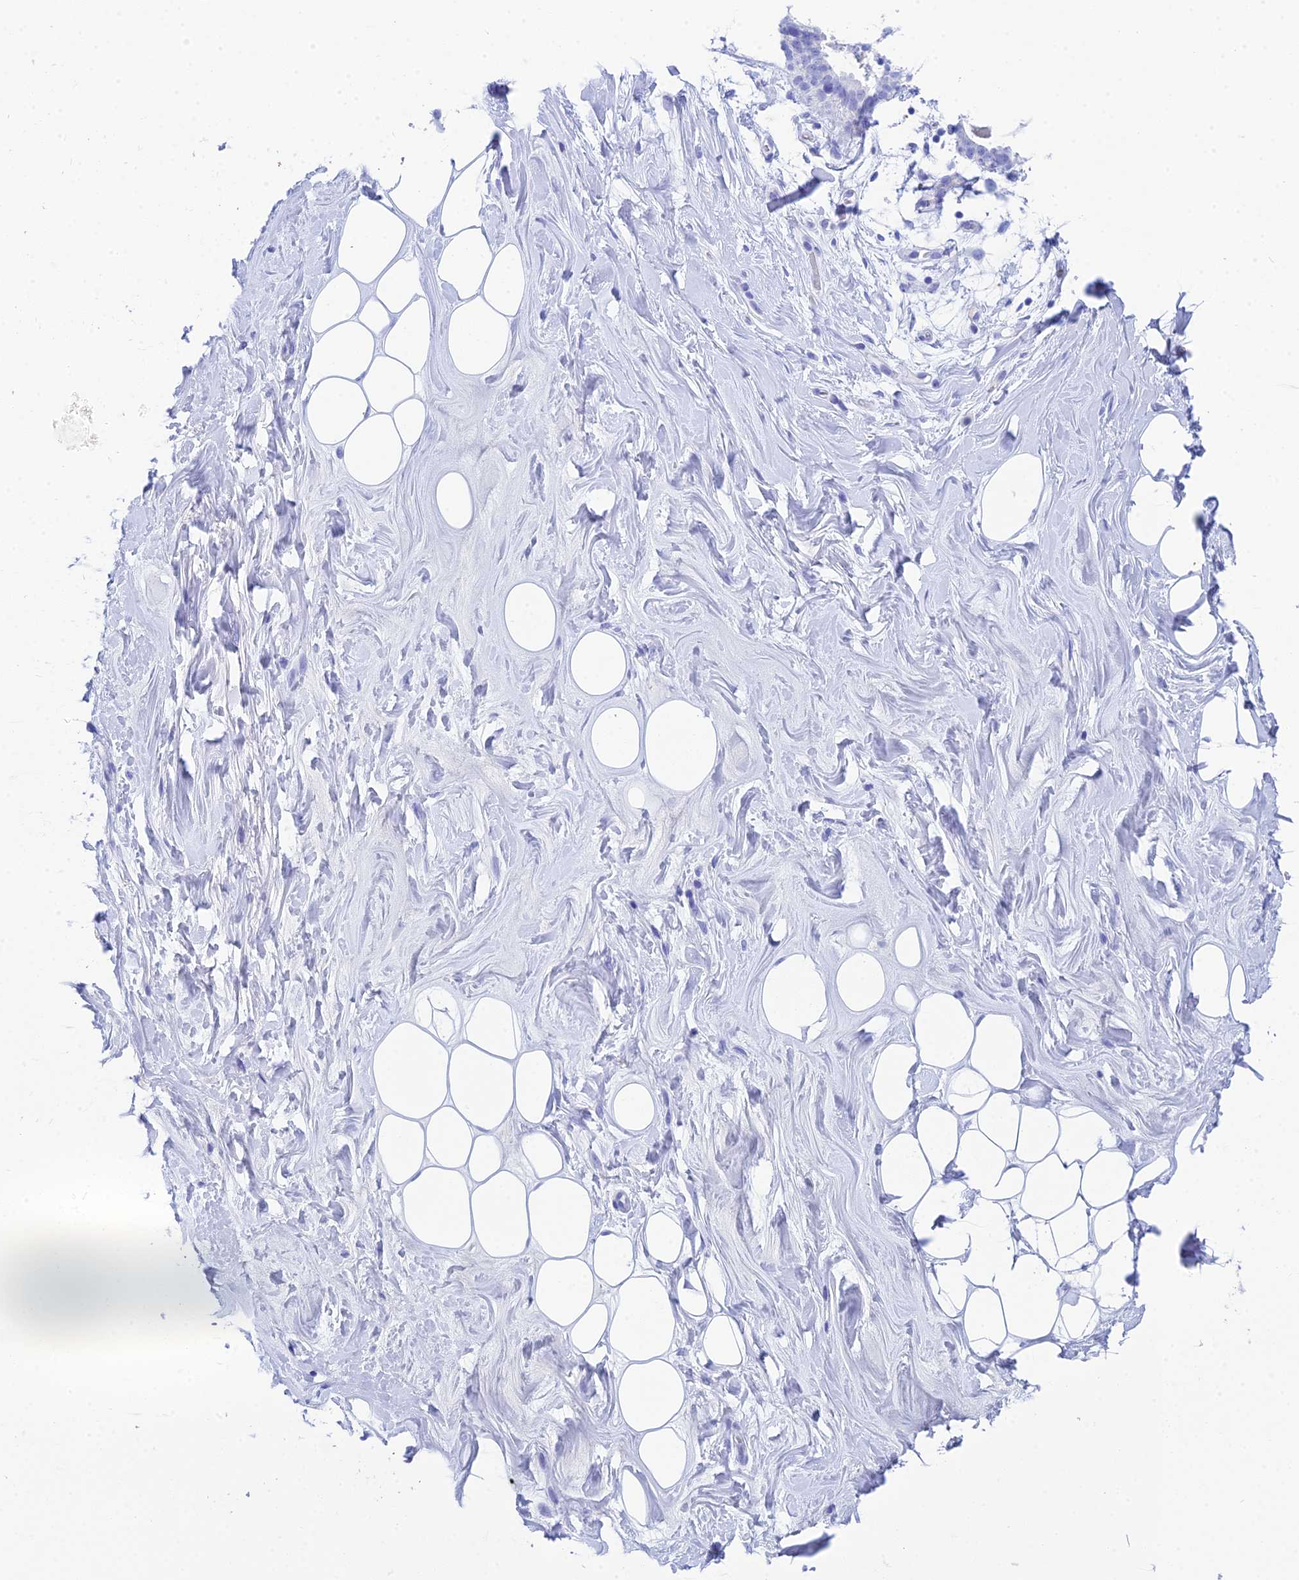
{"staining": {"intensity": "negative", "quantity": "none", "location": "none"}, "tissue": "adipose tissue", "cell_type": "Adipocytes", "image_type": "normal", "snomed": [{"axis": "morphology", "description": "Normal tissue, NOS"}, {"axis": "topography", "description": "Breast"}], "caption": "The micrograph displays no staining of adipocytes in benign adipose tissue.", "gene": "REG1A", "patient": {"sex": "female", "age": 26}}